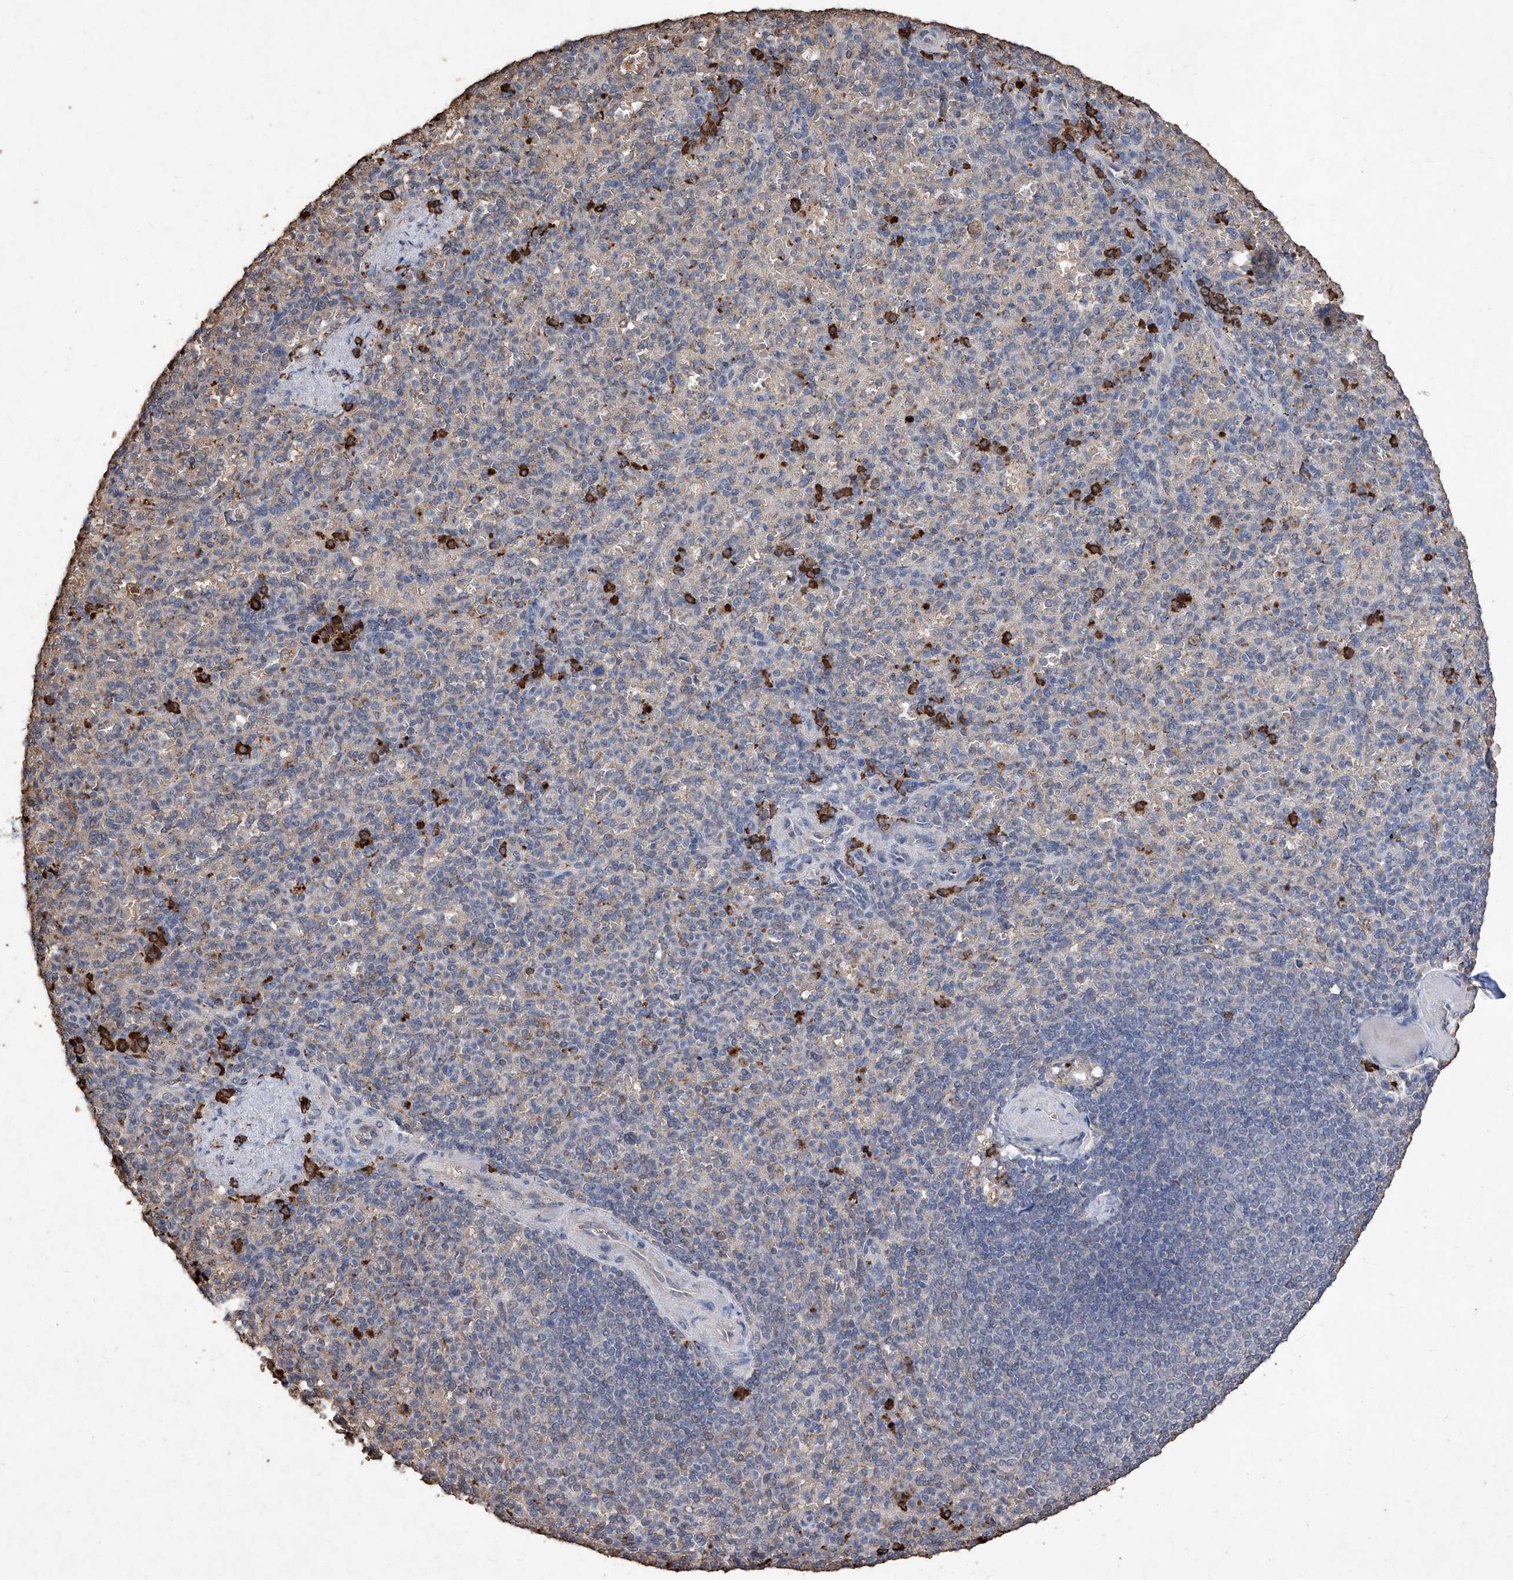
{"staining": {"intensity": "moderate", "quantity": "<25%", "location": "cytoplasmic/membranous"}, "tissue": "spleen", "cell_type": "Cells in red pulp", "image_type": "normal", "snomed": [{"axis": "morphology", "description": "Normal tissue, NOS"}, {"axis": "topography", "description": "Spleen"}], "caption": "An immunohistochemistry (IHC) image of unremarkable tissue is shown. Protein staining in brown highlights moderate cytoplasmic/membranous positivity in spleen within cells in red pulp. (IHC, brightfield microscopy, high magnification).", "gene": "EML1", "patient": {"sex": "female", "age": 74}}